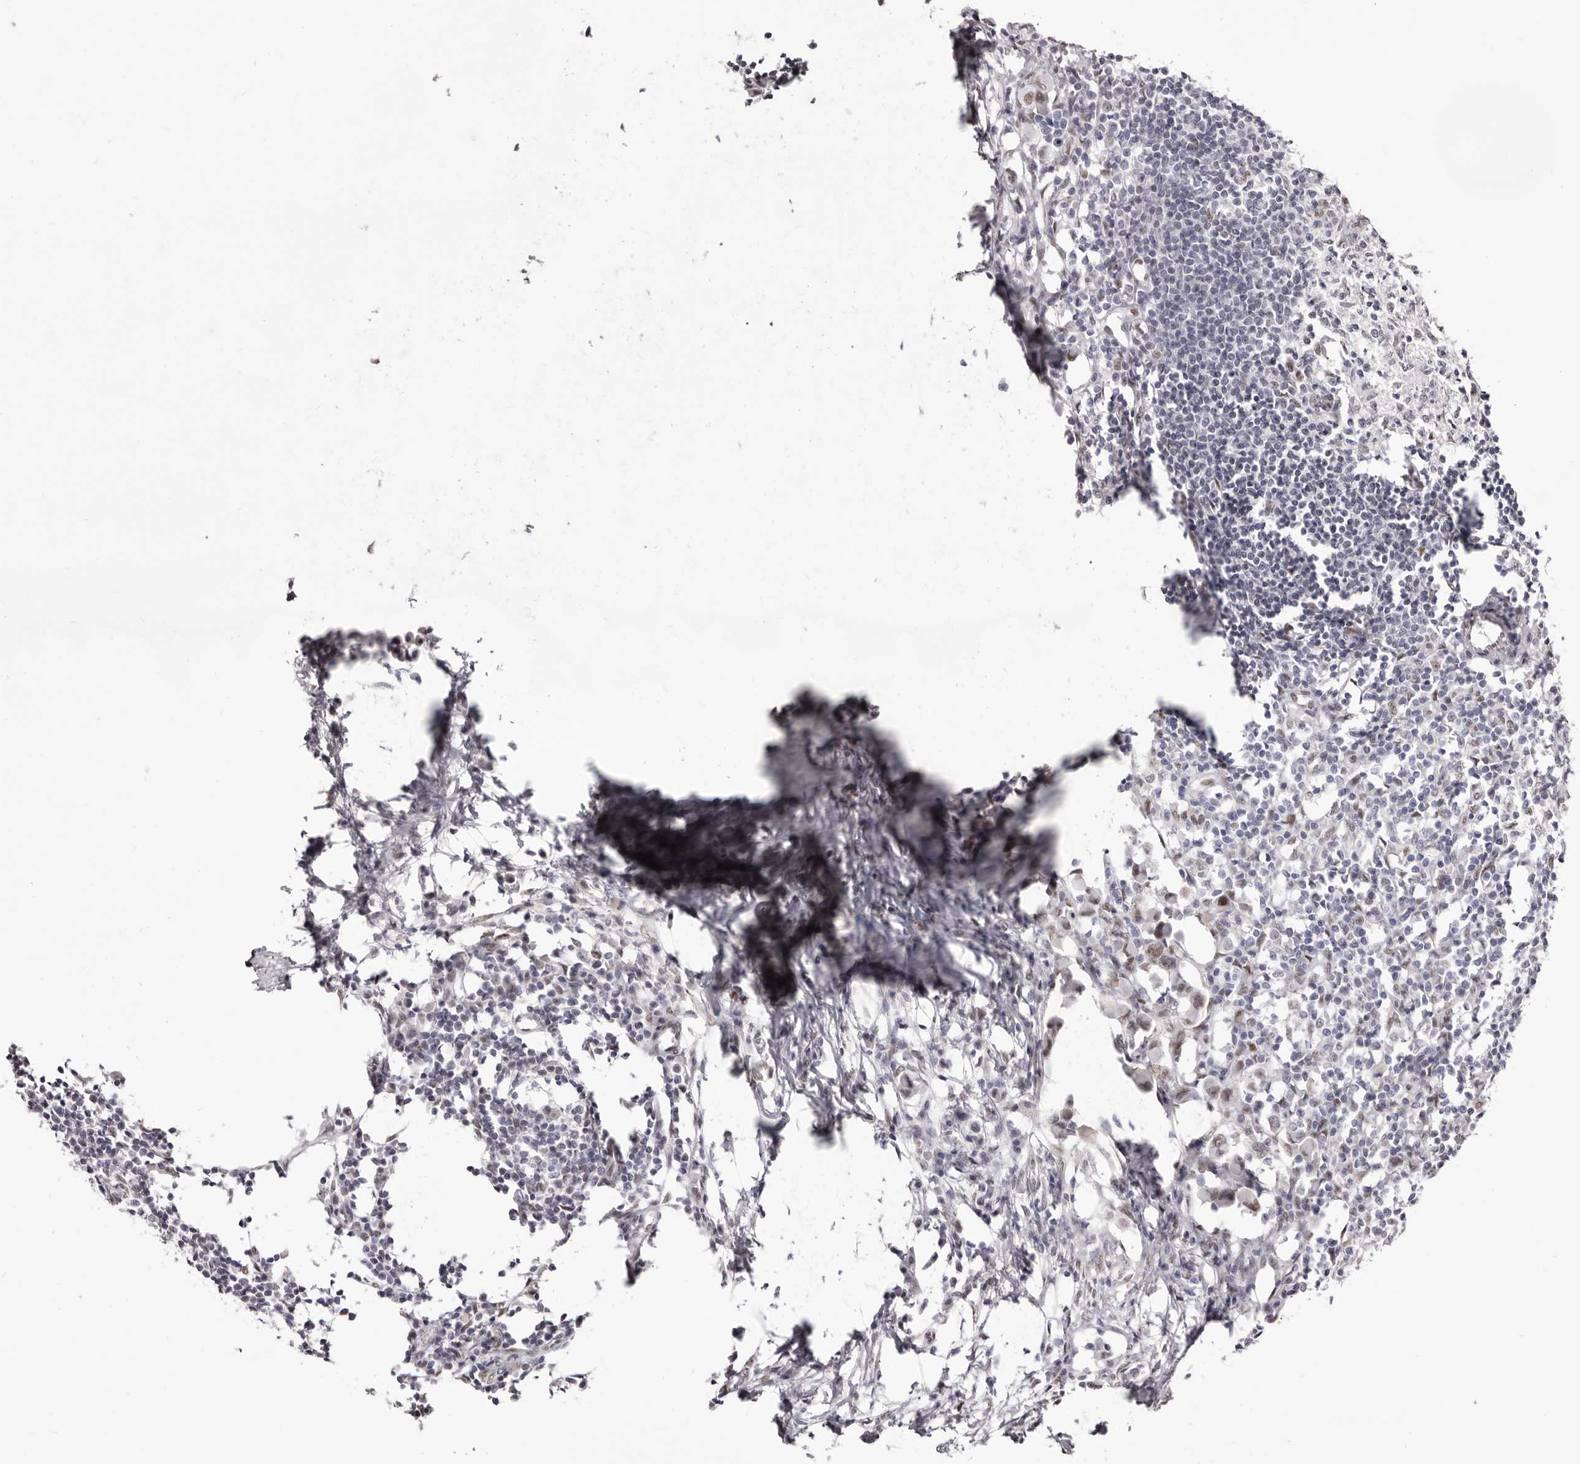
{"staining": {"intensity": "weak", "quantity": "<25%", "location": "nuclear"}, "tissue": "lymph node", "cell_type": "Germinal center cells", "image_type": "normal", "snomed": [{"axis": "morphology", "description": "Normal tissue, NOS"}, {"axis": "morphology", "description": "Malignant melanoma, Metastatic site"}, {"axis": "topography", "description": "Lymph node"}], "caption": "Immunohistochemistry (IHC) image of benign lymph node: lymph node stained with DAB displays no significant protein staining in germinal center cells.", "gene": "ZNF326", "patient": {"sex": "male", "age": 41}}